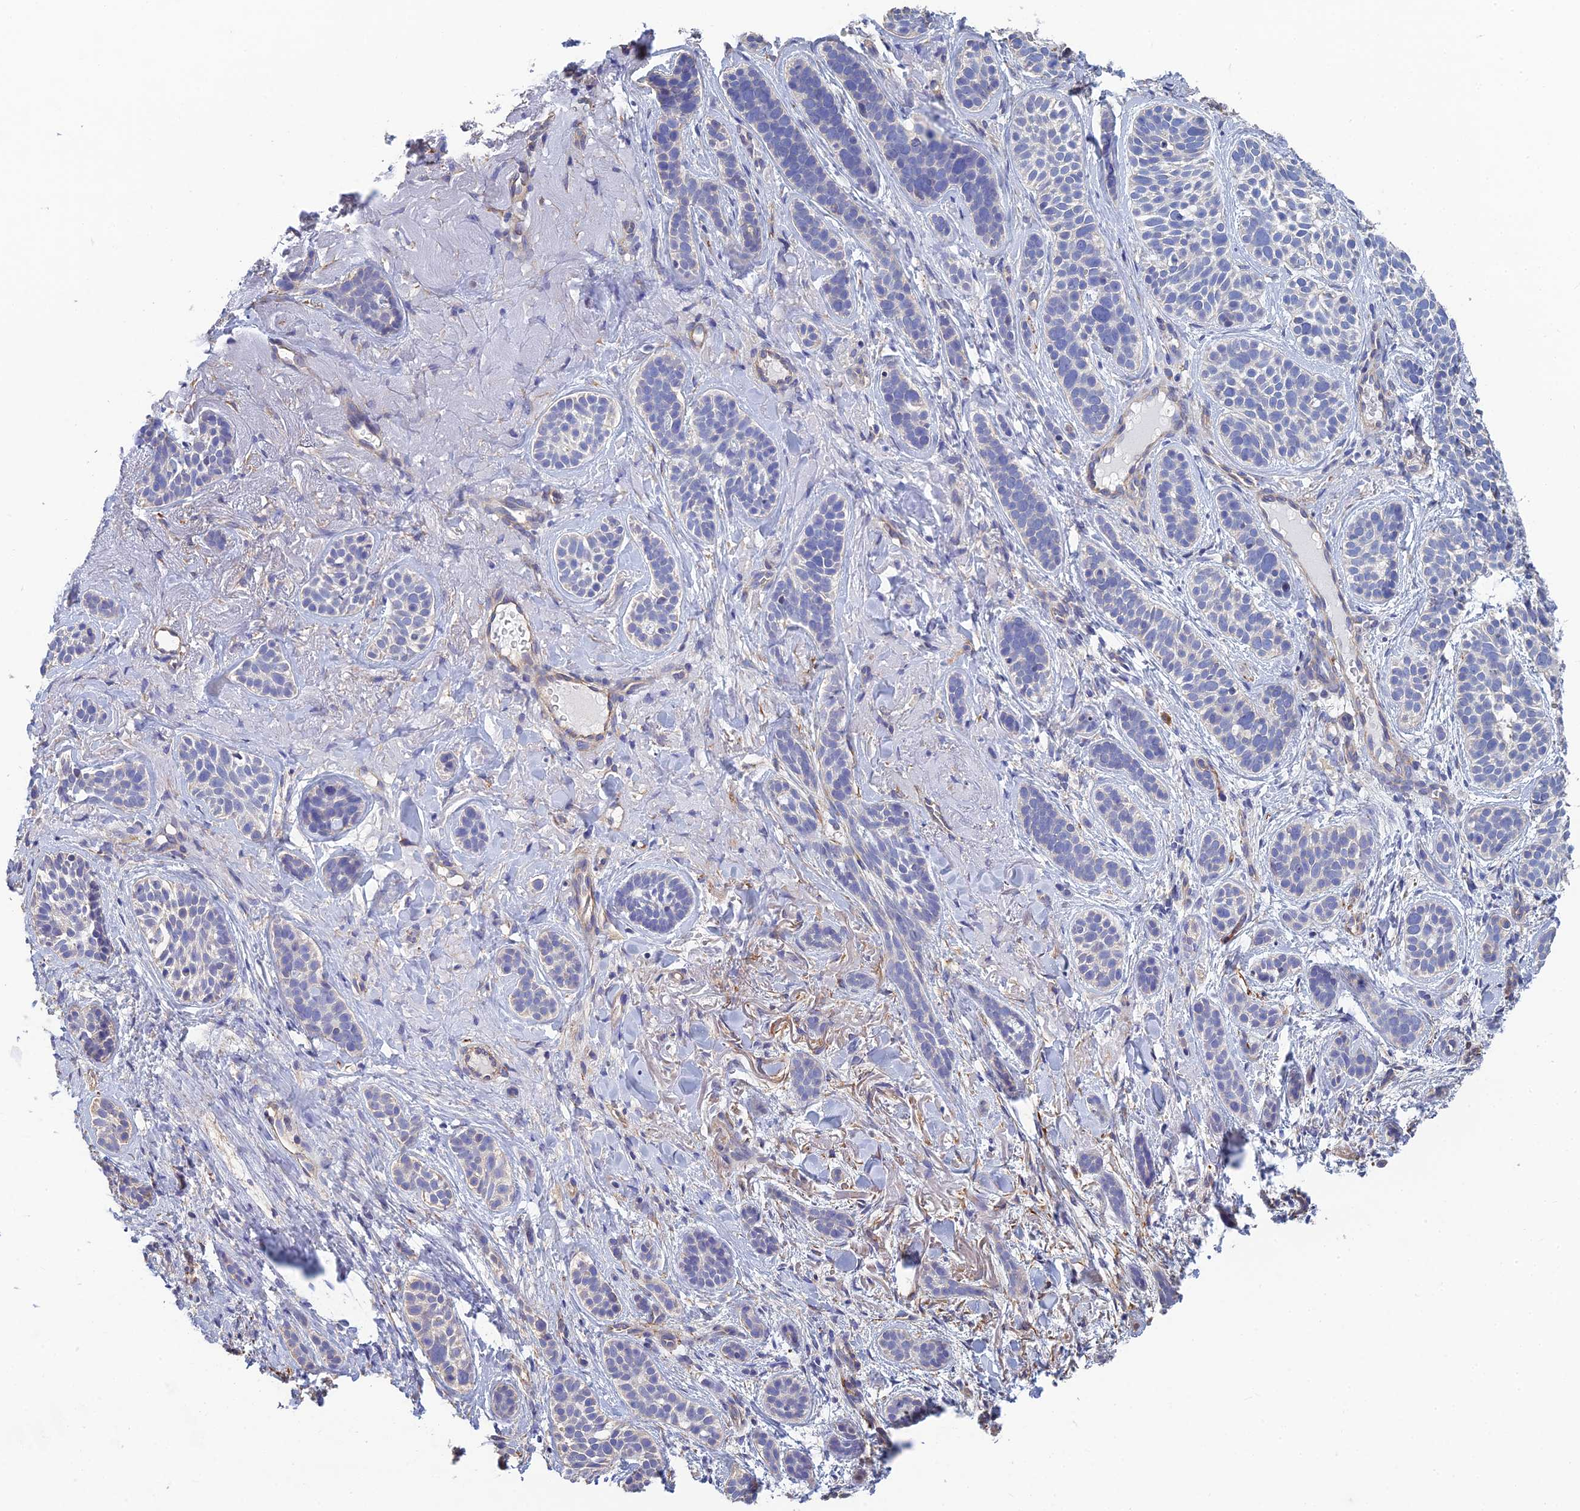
{"staining": {"intensity": "negative", "quantity": "none", "location": "none"}, "tissue": "skin cancer", "cell_type": "Tumor cells", "image_type": "cancer", "snomed": [{"axis": "morphology", "description": "Basal cell carcinoma"}, {"axis": "topography", "description": "Skin"}], "caption": "This is an immunohistochemistry photomicrograph of skin cancer (basal cell carcinoma). There is no positivity in tumor cells.", "gene": "PCDHA5", "patient": {"sex": "male", "age": 71}}